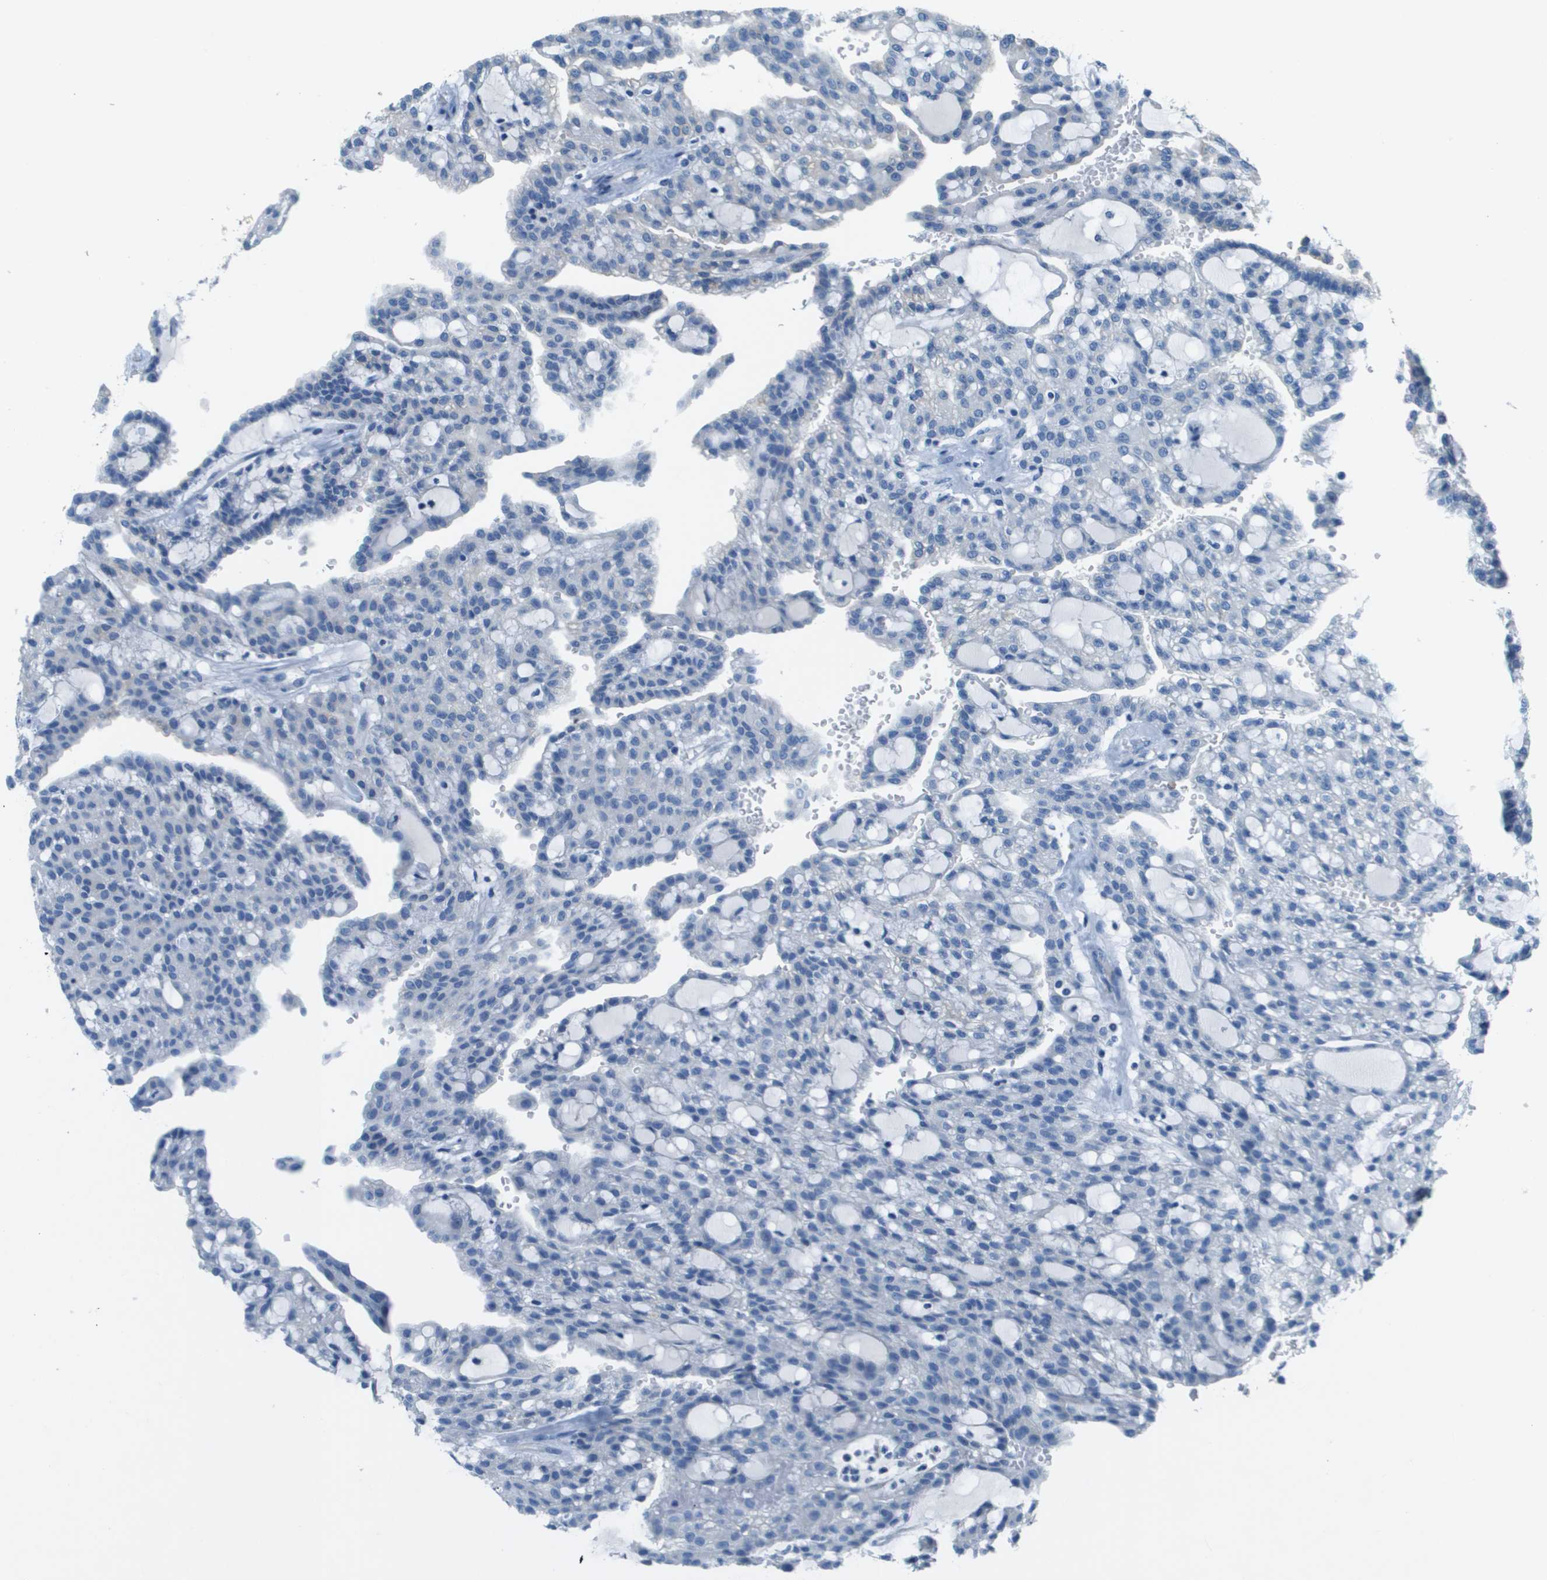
{"staining": {"intensity": "negative", "quantity": "none", "location": "none"}, "tissue": "renal cancer", "cell_type": "Tumor cells", "image_type": "cancer", "snomed": [{"axis": "morphology", "description": "Adenocarcinoma, NOS"}, {"axis": "topography", "description": "Kidney"}], "caption": "Renal cancer (adenocarcinoma) was stained to show a protein in brown. There is no significant expression in tumor cells.", "gene": "SLC16A10", "patient": {"sex": "male", "age": 63}}